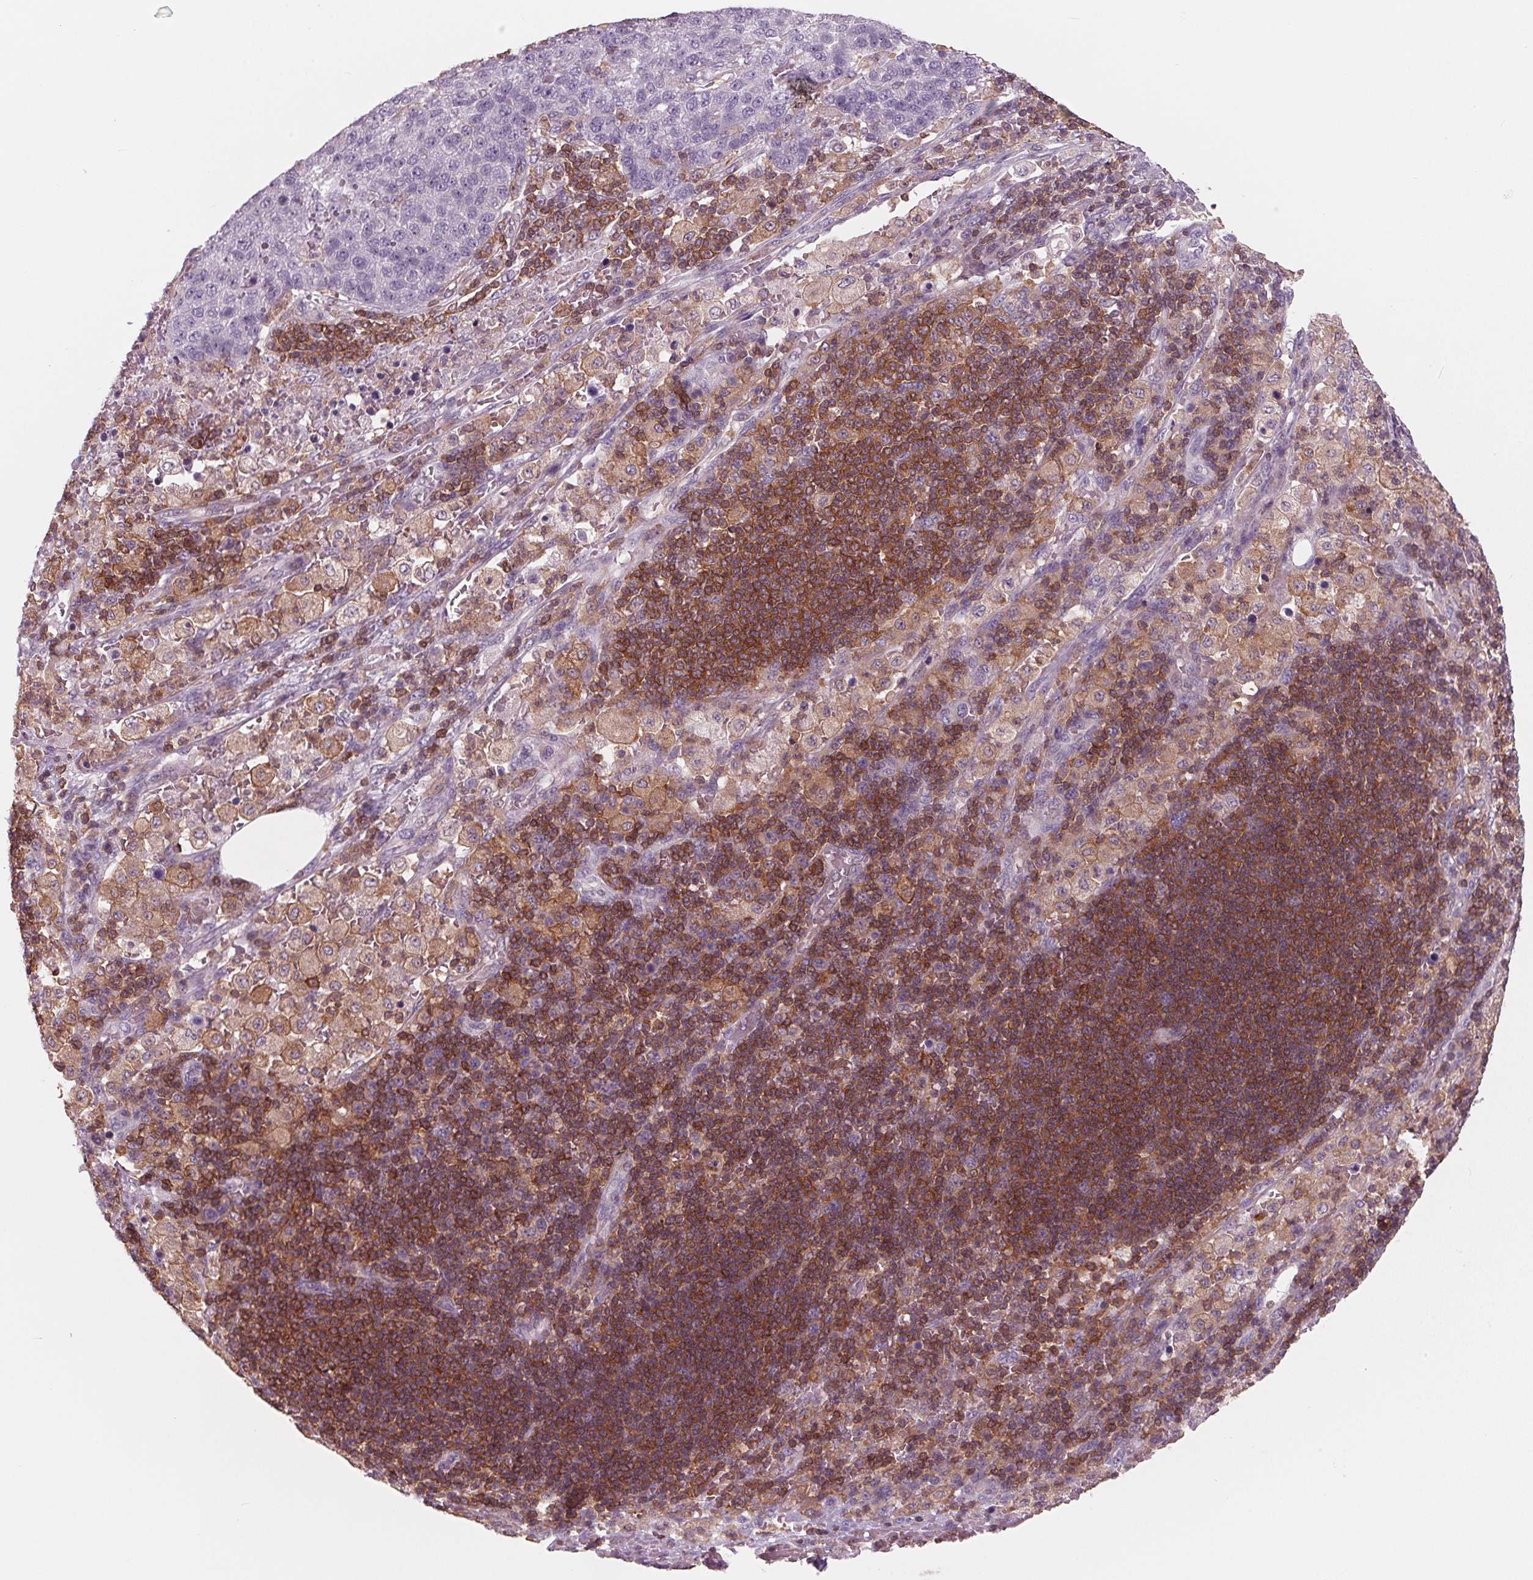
{"staining": {"intensity": "negative", "quantity": "none", "location": "none"}, "tissue": "pancreatic cancer", "cell_type": "Tumor cells", "image_type": "cancer", "snomed": [{"axis": "morphology", "description": "Adenocarcinoma, NOS"}, {"axis": "topography", "description": "Pancreas"}], "caption": "The immunohistochemistry (IHC) image has no significant staining in tumor cells of adenocarcinoma (pancreatic) tissue.", "gene": "ARHGAP25", "patient": {"sex": "female", "age": 61}}